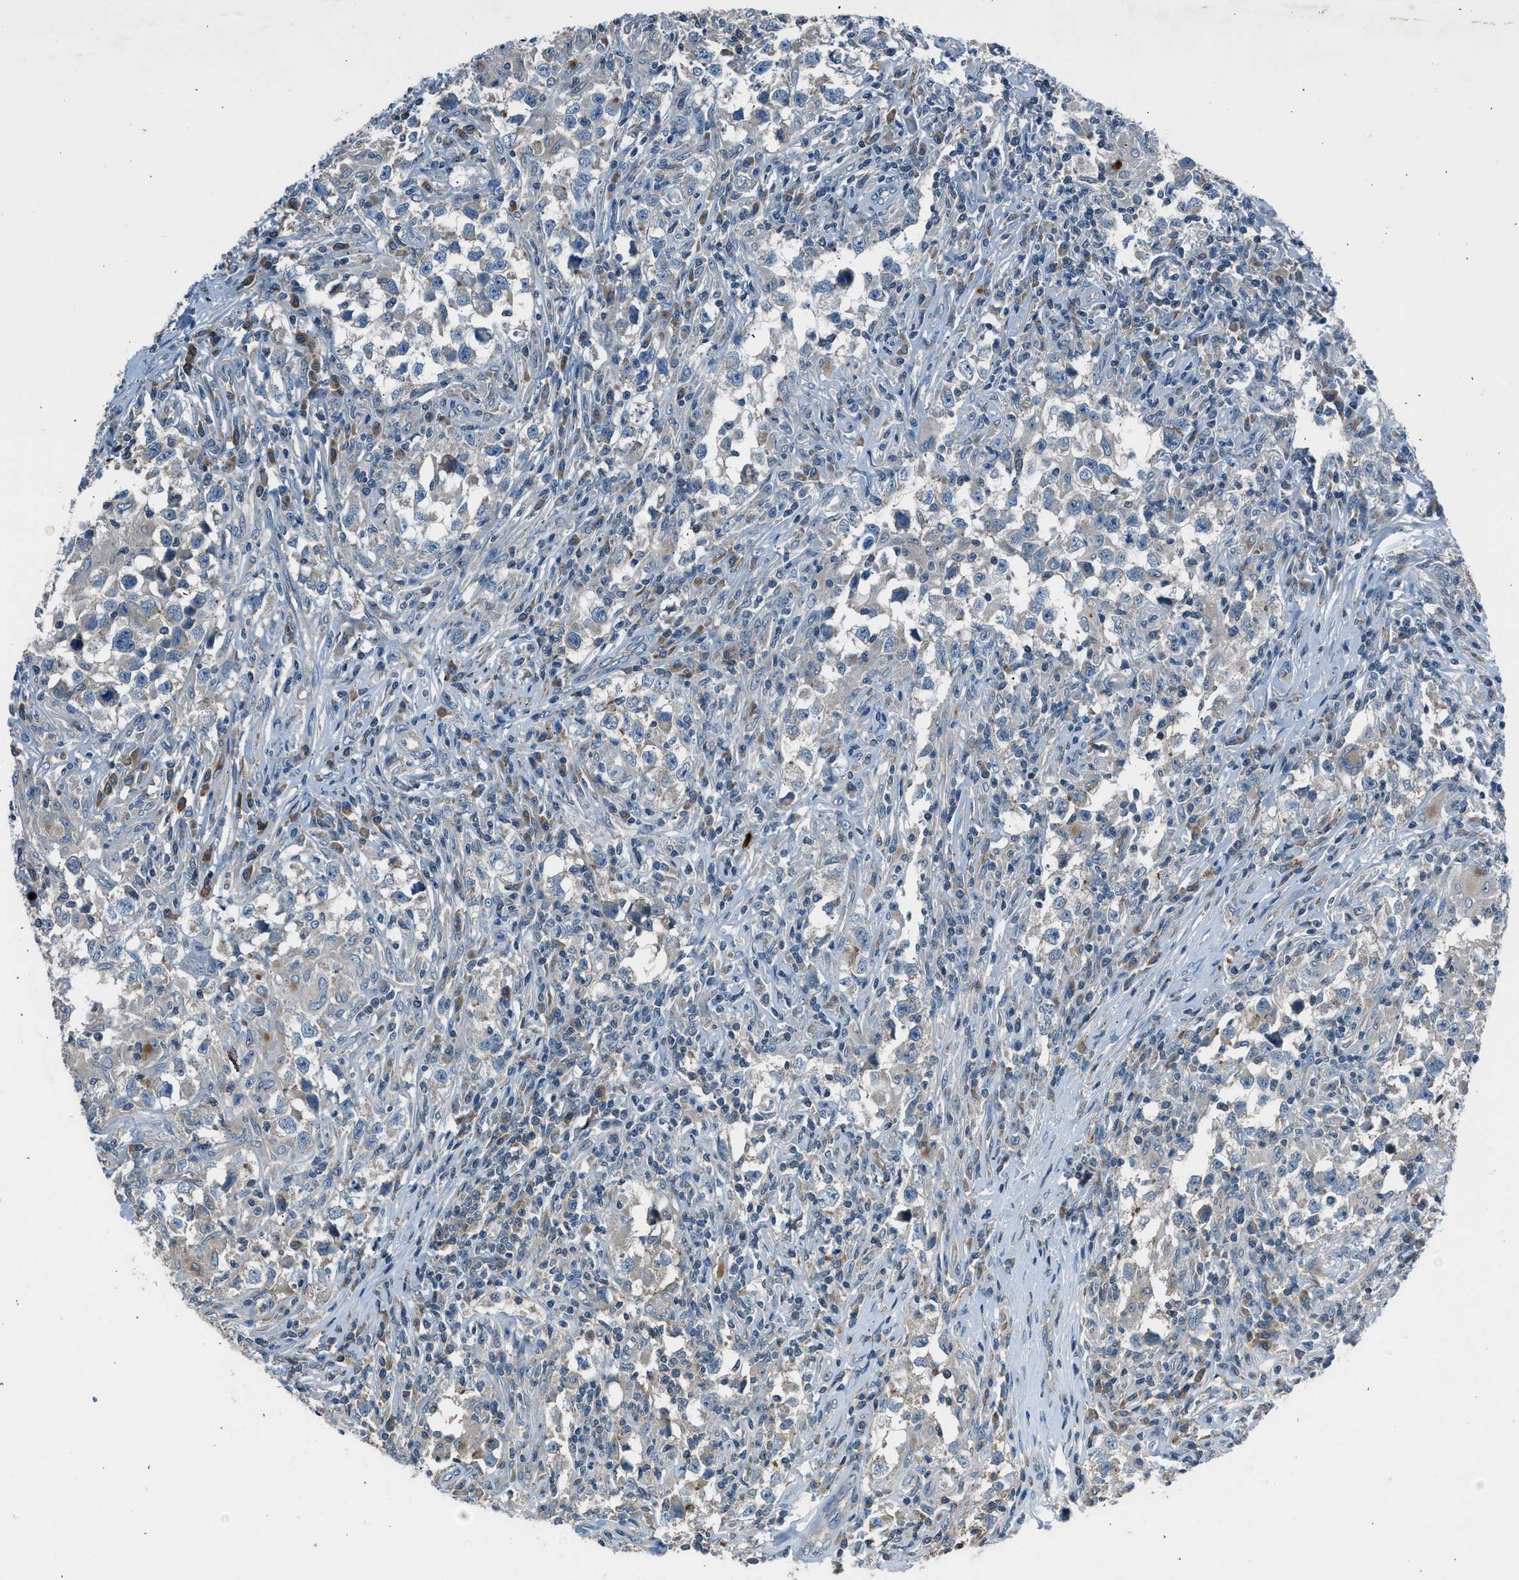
{"staining": {"intensity": "negative", "quantity": "none", "location": "none"}, "tissue": "testis cancer", "cell_type": "Tumor cells", "image_type": "cancer", "snomed": [{"axis": "morphology", "description": "Carcinoma, Embryonal, NOS"}, {"axis": "topography", "description": "Testis"}], "caption": "Testis cancer (embryonal carcinoma) was stained to show a protein in brown. There is no significant positivity in tumor cells. (DAB immunohistochemistry (IHC), high magnification).", "gene": "LMLN", "patient": {"sex": "male", "age": 21}}